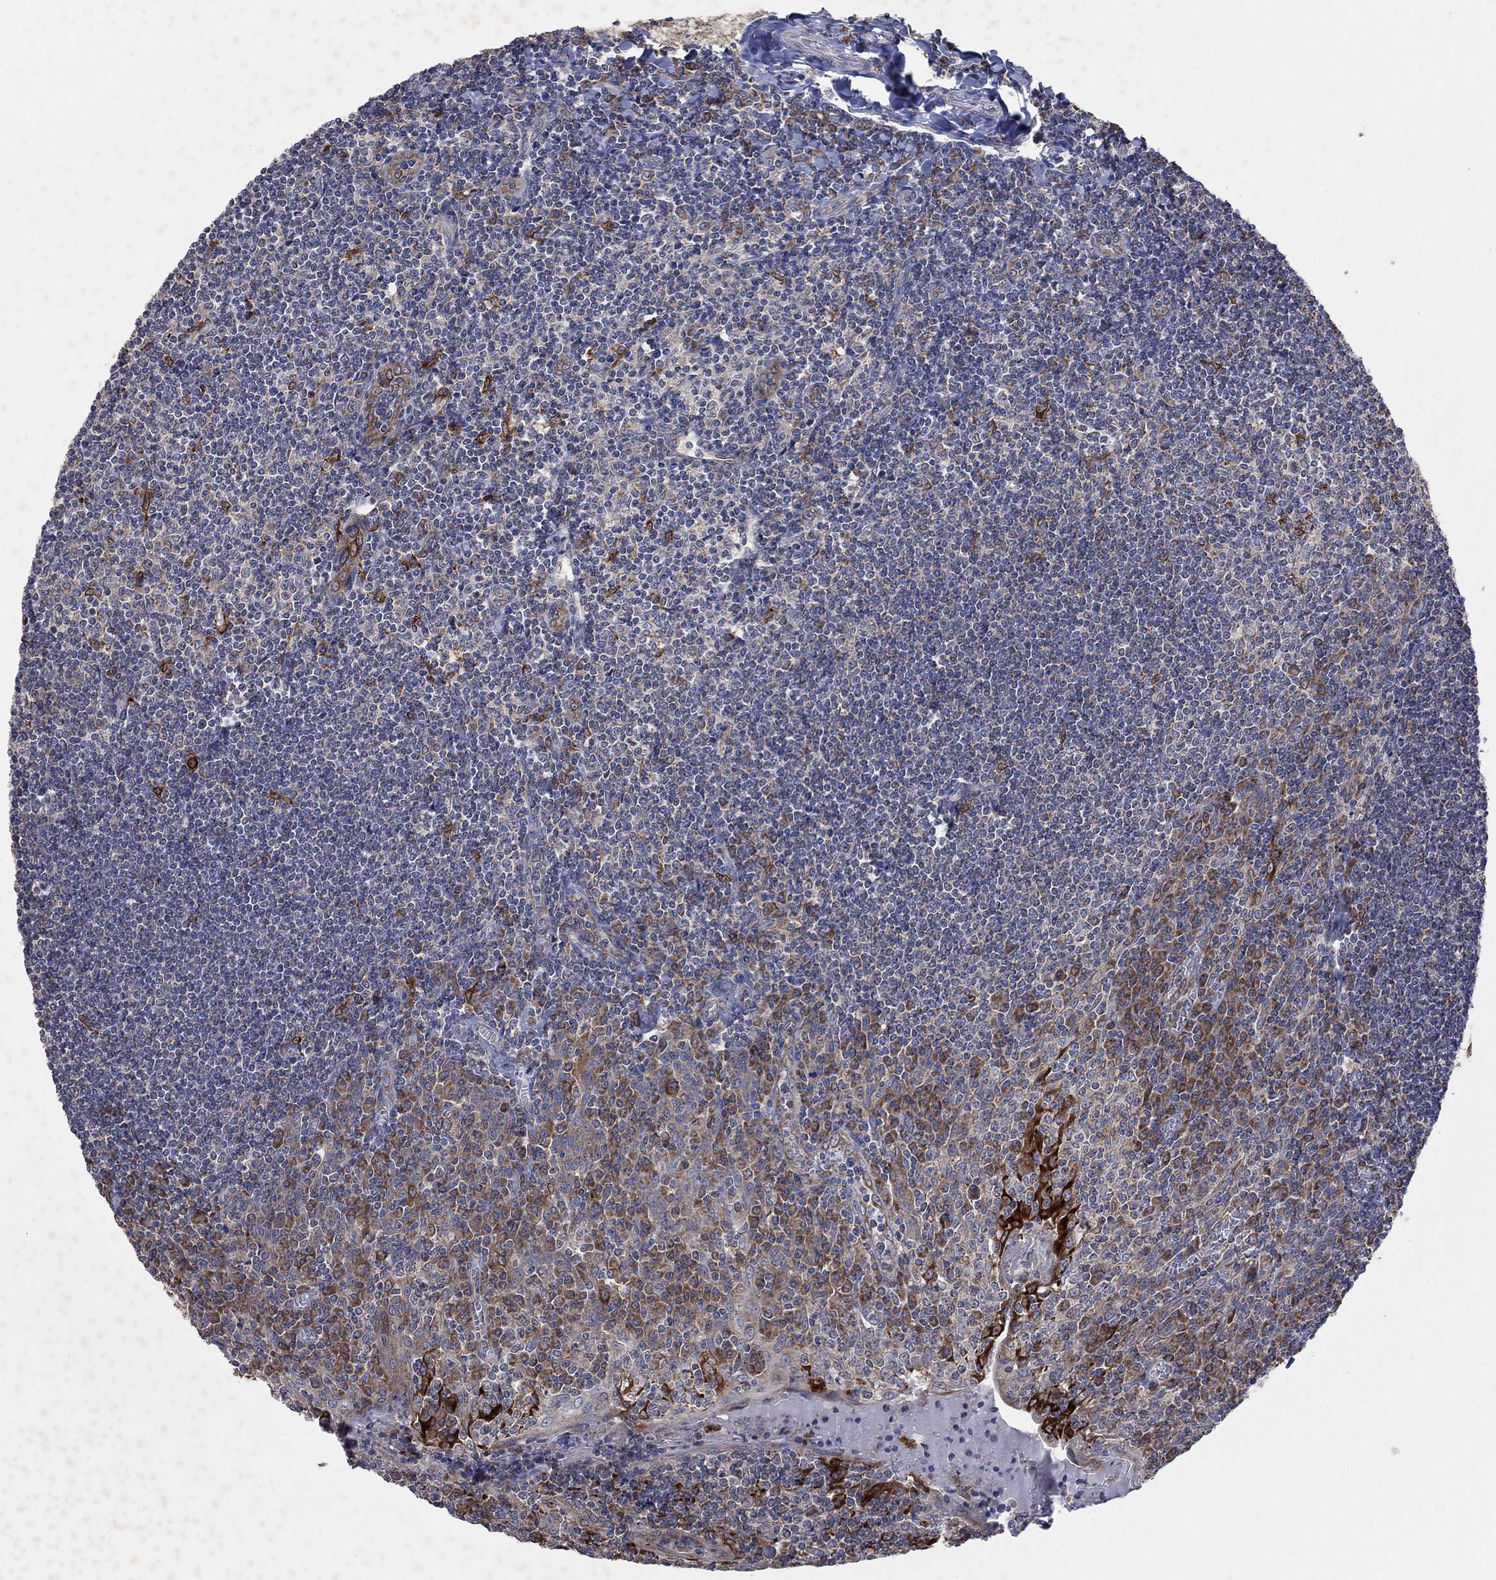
{"staining": {"intensity": "strong", "quantity": "25%-75%", "location": "cytoplasmic/membranous"}, "tissue": "tonsil", "cell_type": "Germinal center cells", "image_type": "normal", "snomed": [{"axis": "morphology", "description": "Normal tissue, NOS"}, {"axis": "topography", "description": "Tonsil"}], "caption": "Germinal center cells display strong cytoplasmic/membranous expression in approximately 25%-75% of cells in normal tonsil.", "gene": "NCEH1", "patient": {"sex": "female", "age": 12}}